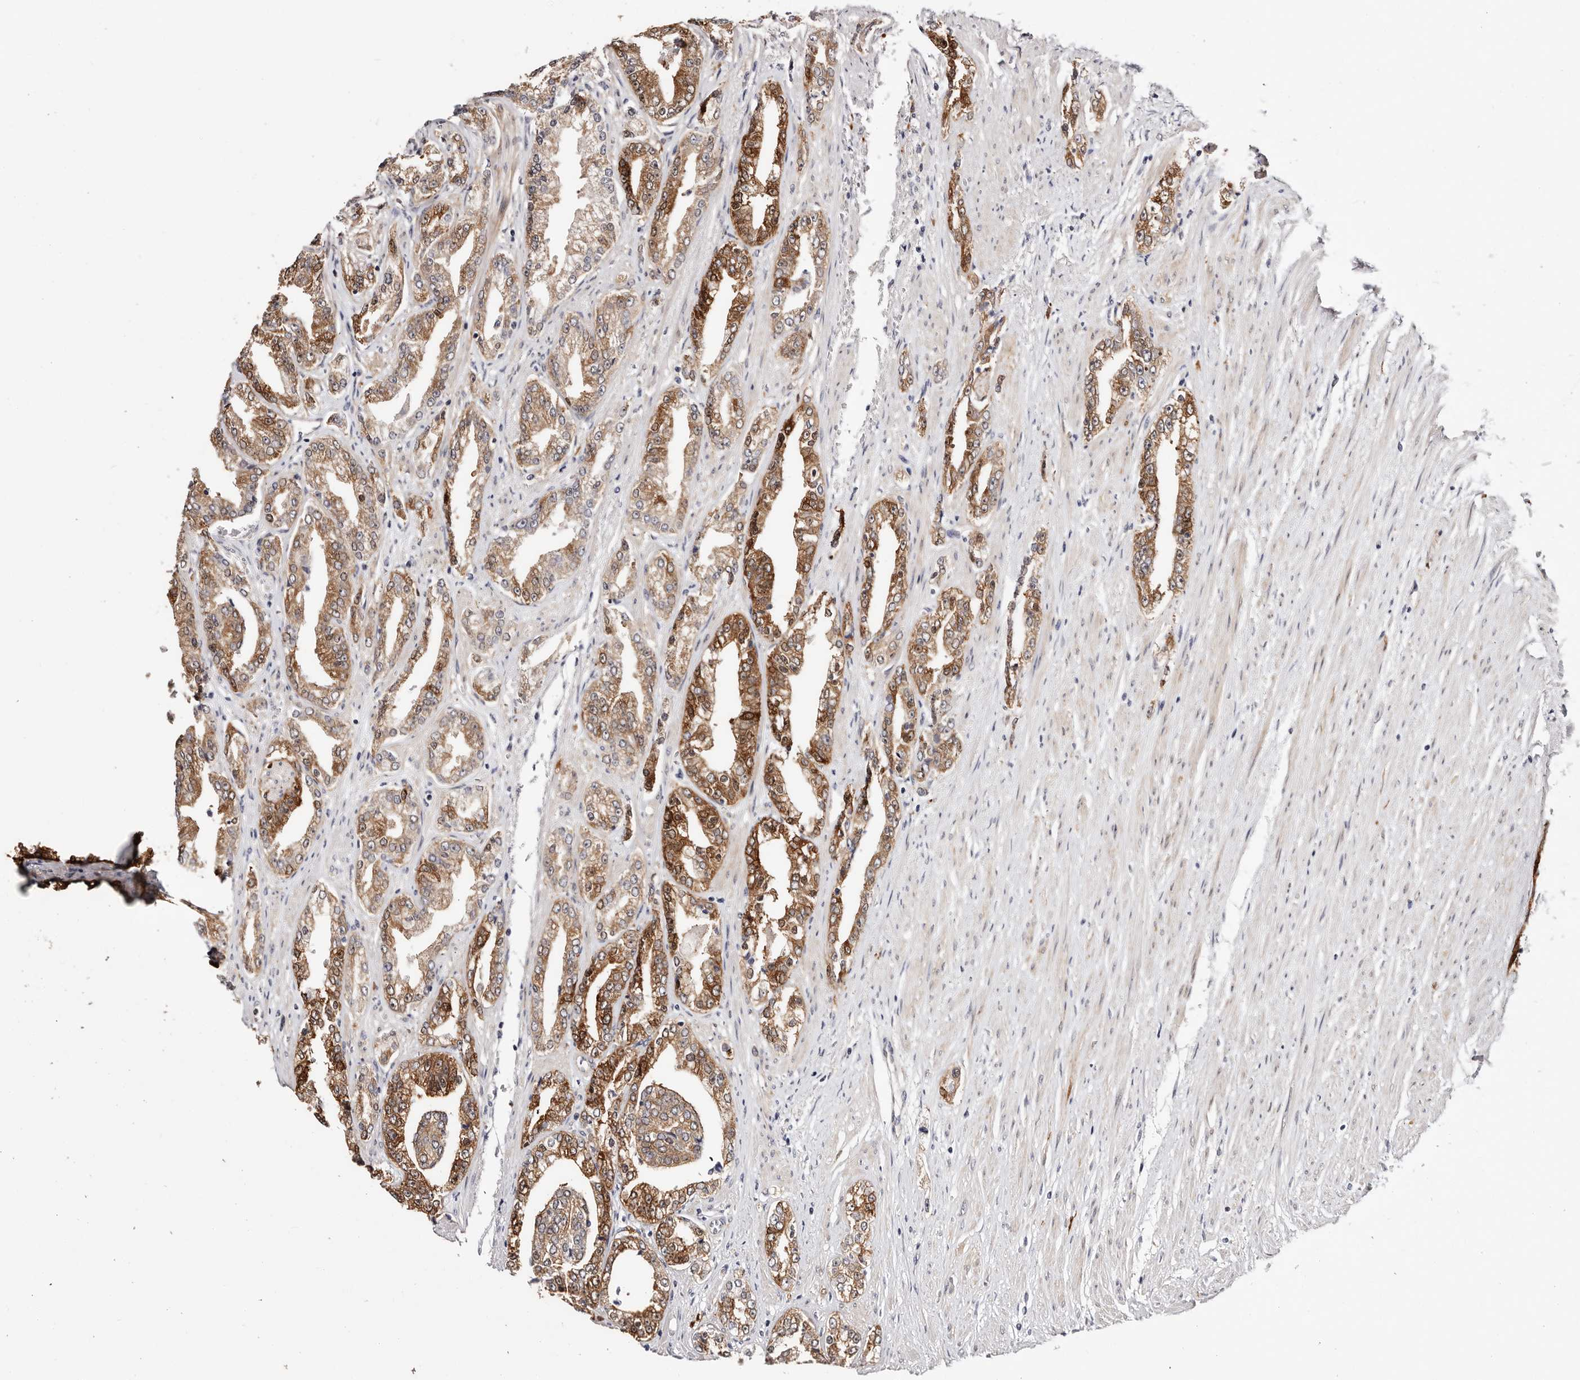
{"staining": {"intensity": "moderate", "quantity": ">75%", "location": "cytoplasmic/membranous"}, "tissue": "prostate cancer", "cell_type": "Tumor cells", "image_type": "cancer", "snomed": [{"axis": "morphology", "description": "Adenocarcinoma, High grade"}, {"axis": "topography", "description": "Prostate"}], "caption": "A medium amount of moderate cytoplasmic/membranous positivity is appreciated in about >75% of tumor cells in prostate cancer tissue.", "gene": "GFOD1", "patient": {"sex": "male", "age": 71}}